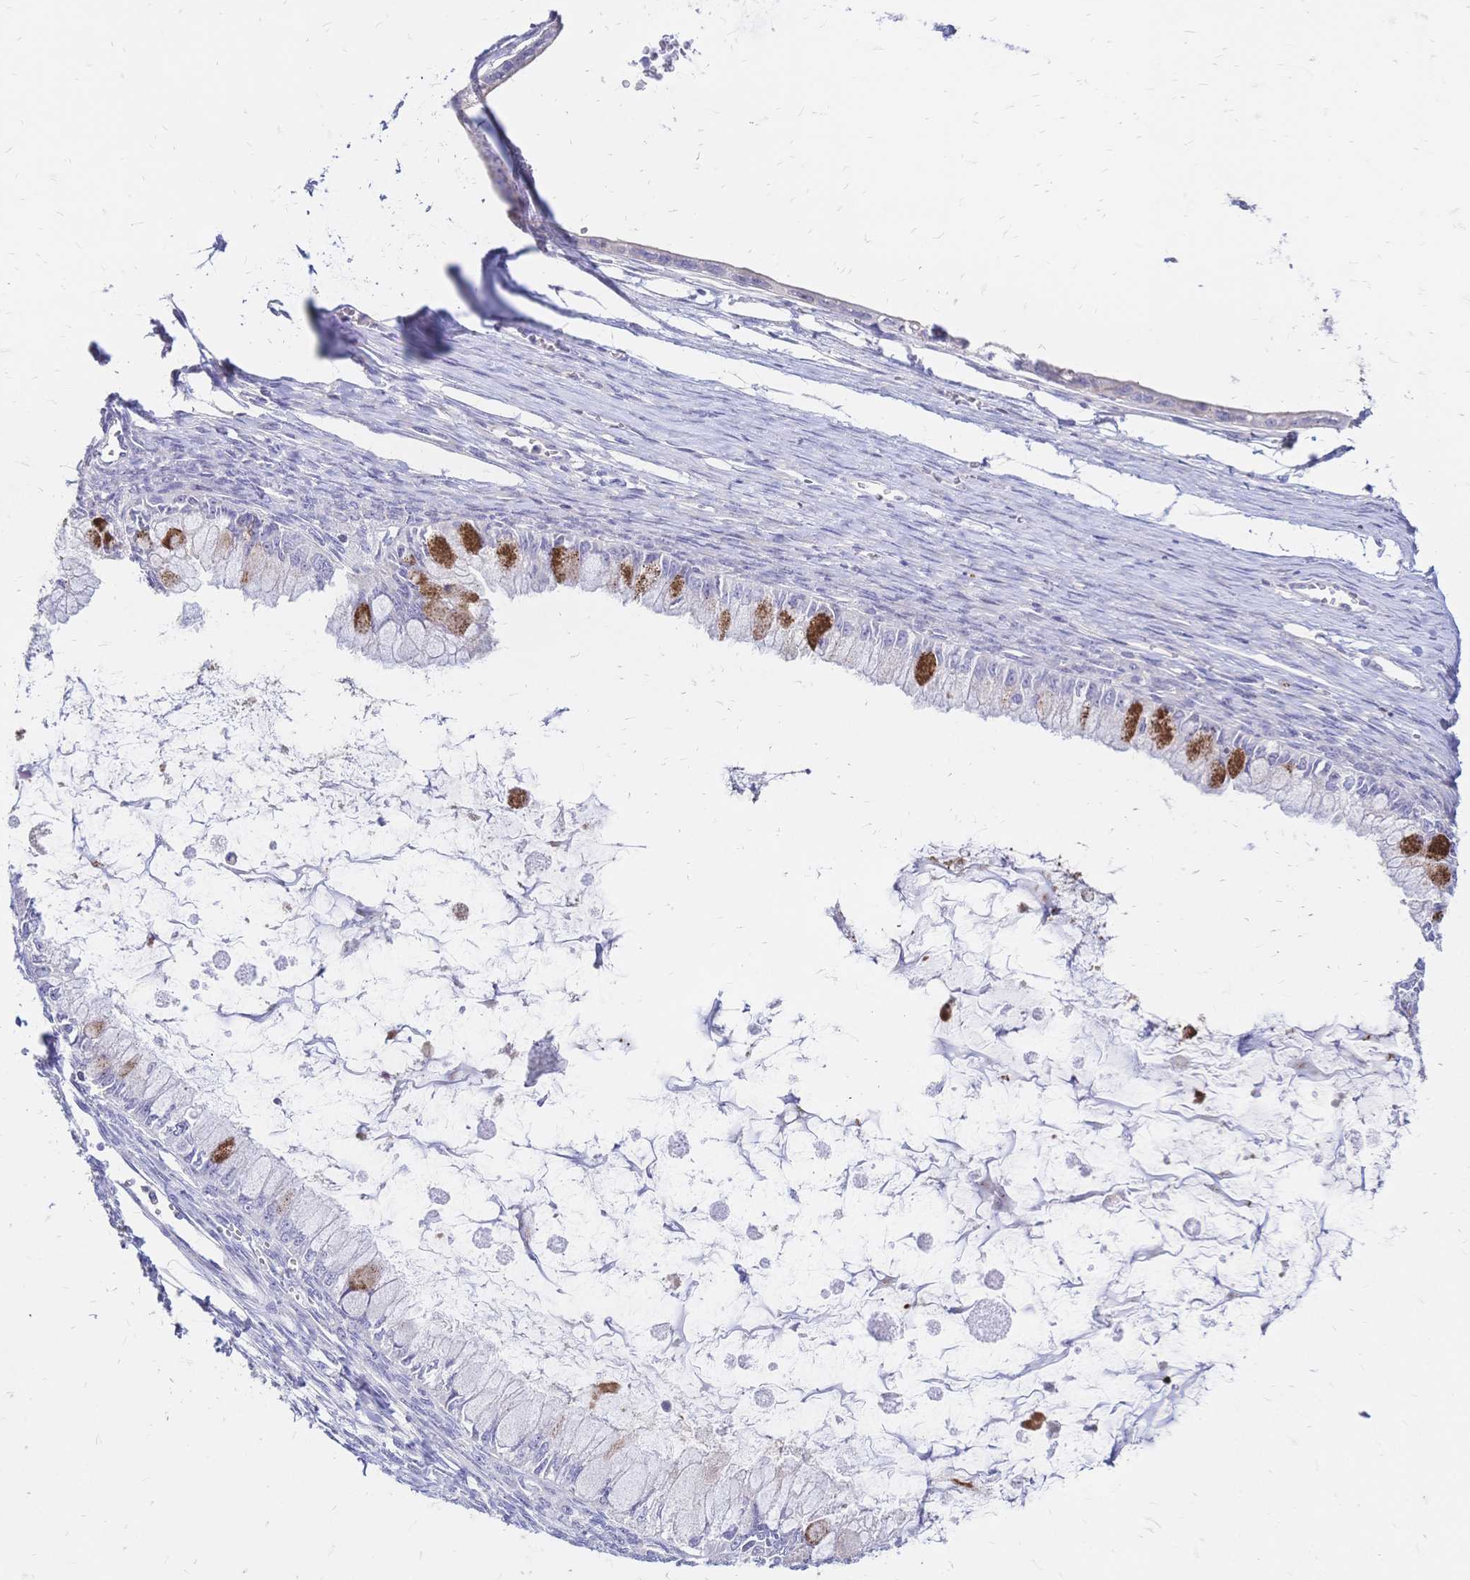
{"staining": {"intensity": "strong", "quantity": "<25%", "location": "cytoplasmic/membranous"}, "tissue": "ovarian cancer", "cell_type": "Tumor cells", "image_type": "cancer", "snomed": [{"axis": "morphology", "description": "Cystadenocarcinoma, mucinous, NOS"}, {"axis": "topography", "description": "Ovary"}], "caption": "Ovarian cancer stained with a brown dye demonstrates strong cytoplasmic/membranous positive expression in about <25% of tumor cells.", "gene": "IL2RA", "patient": {"sex": "female", "age": 34}}